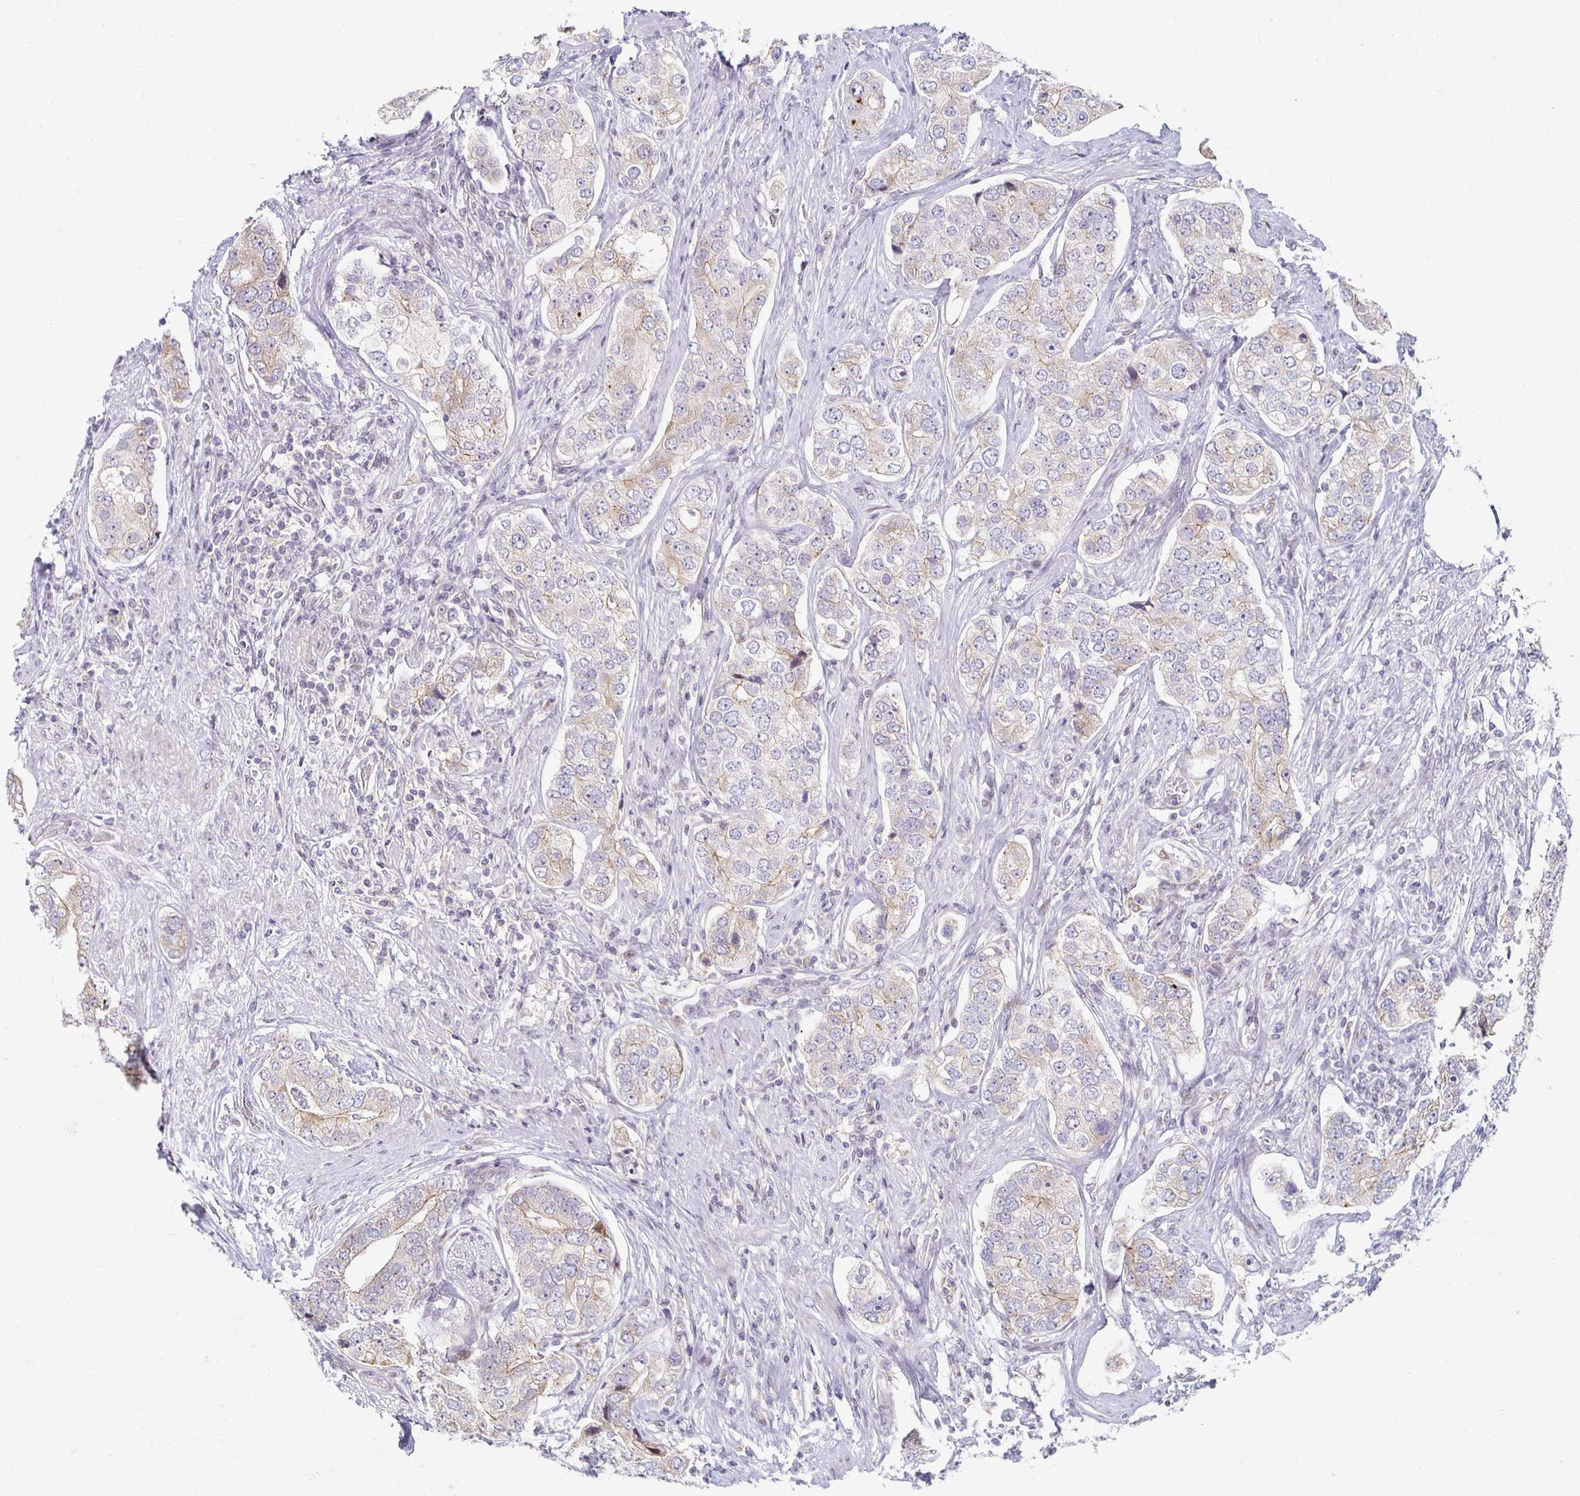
{"staining": {"intensity": "weak", "quantity": "25%-75%", "location": "cytoplasmic/membranous"}, "tissue": "prostate cancer", "cell_type": "Tumor cells", "image_type": "cancer", "snomed": [{"axis": "morphology", "description": "Adenocarcinoma, High grade"}, {"axis": "topography", "description": "Prostate"}], "caption": "Human adenocarcinoma (high-grade) (prostate) stained with a brown dye reveals weak cytoplasmic/membranous positive expression in approximately 25%-75% of tumor cells.", "gene": "HCFC1R1", "patient": {"sex": "male", "age": 60}}